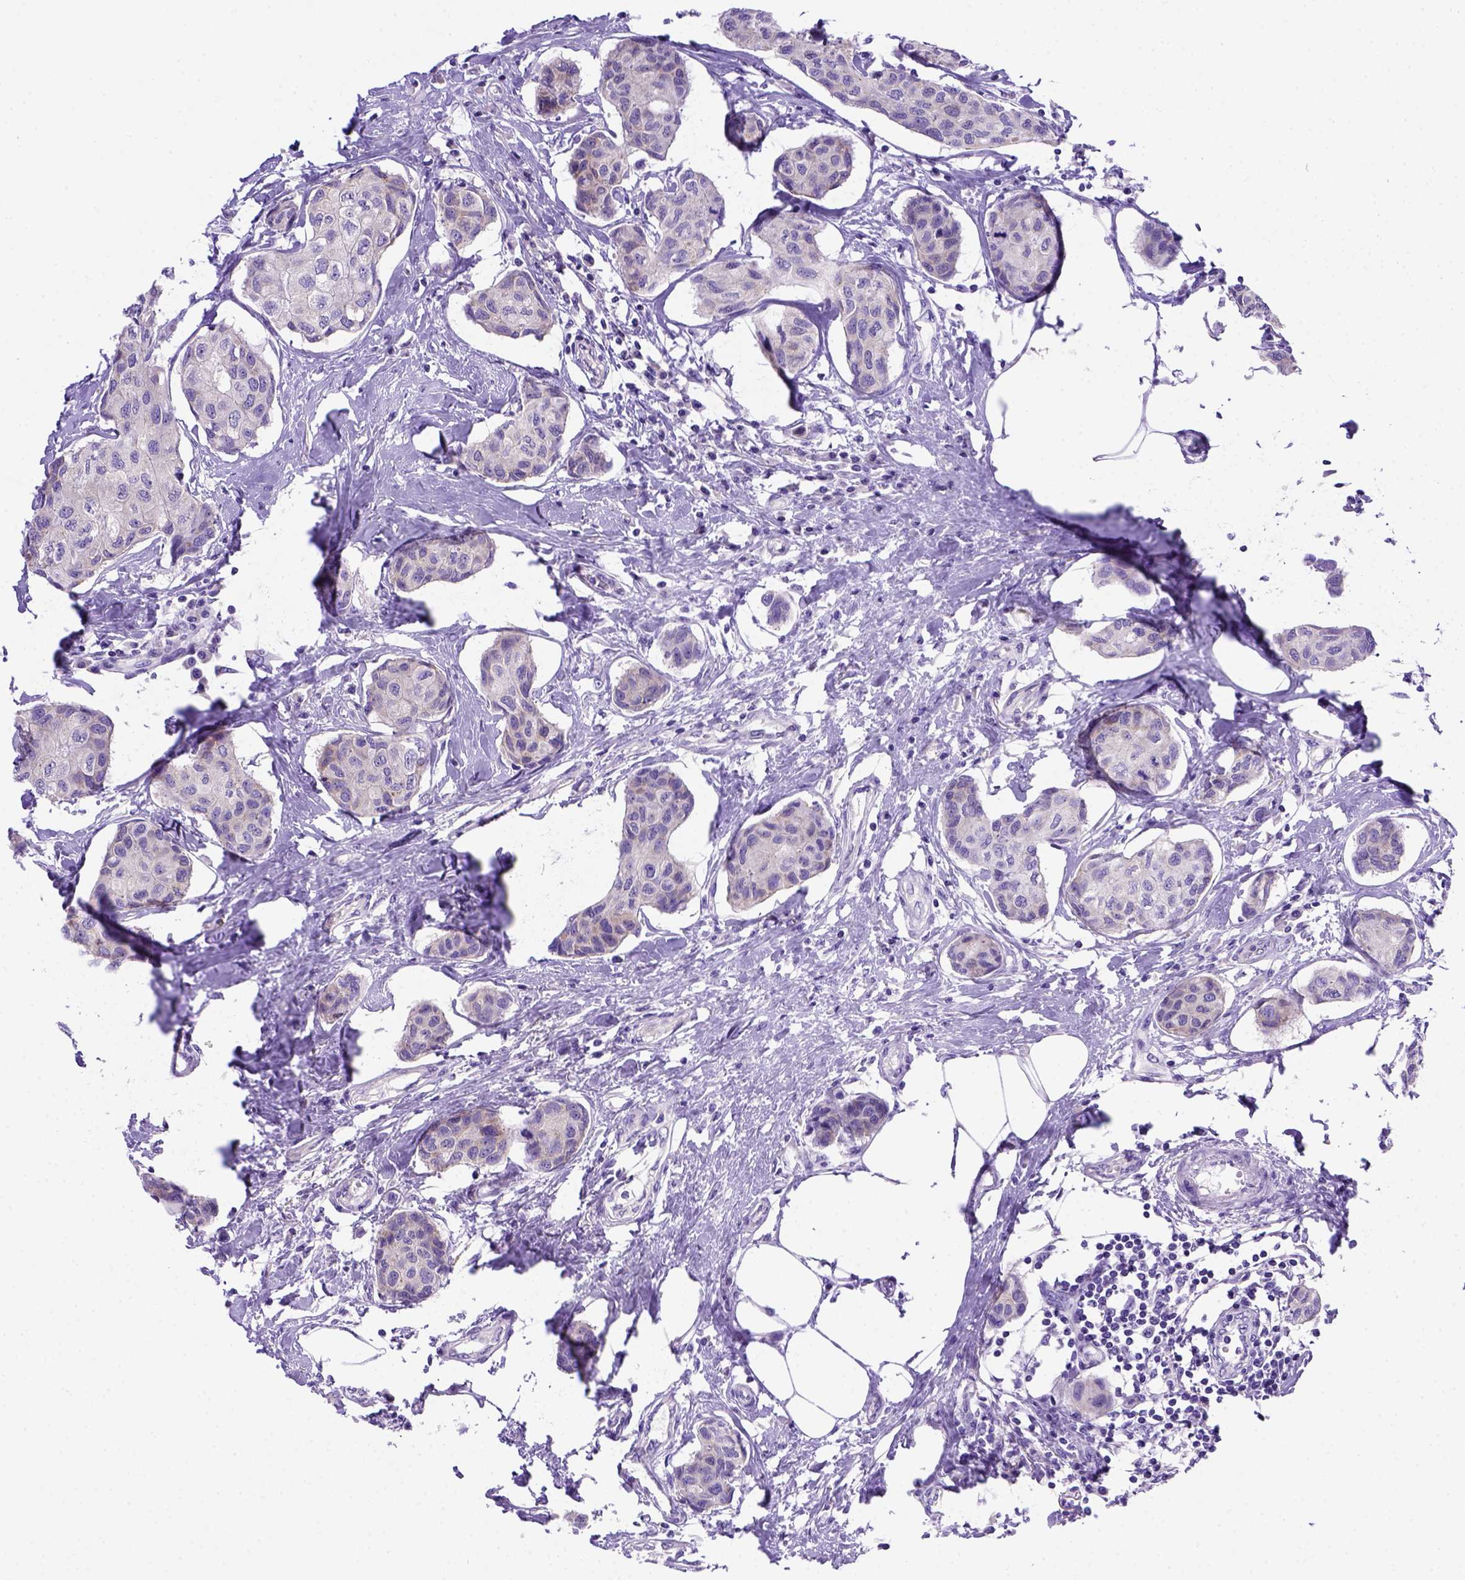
{"staining": {"intensity": "negative", "quantity": "none", "location": "none"}, "tissue": "breast cancer", "cell_type": "Tumor cells", "image_type": "cancer", "snomed": [{"axis": "morphology", "description": "Duct carcinoma"}, {"axis": "topography", "description": "Breast"}], "caption": "IHC histopathology image of neoplastic tissue: breast invasive ductal carcinoma stained with DAB exhibits no significant protein expression in tumor cells.", "gene": "FOXI1", "patient": {"sex": "female", "age": 80}}